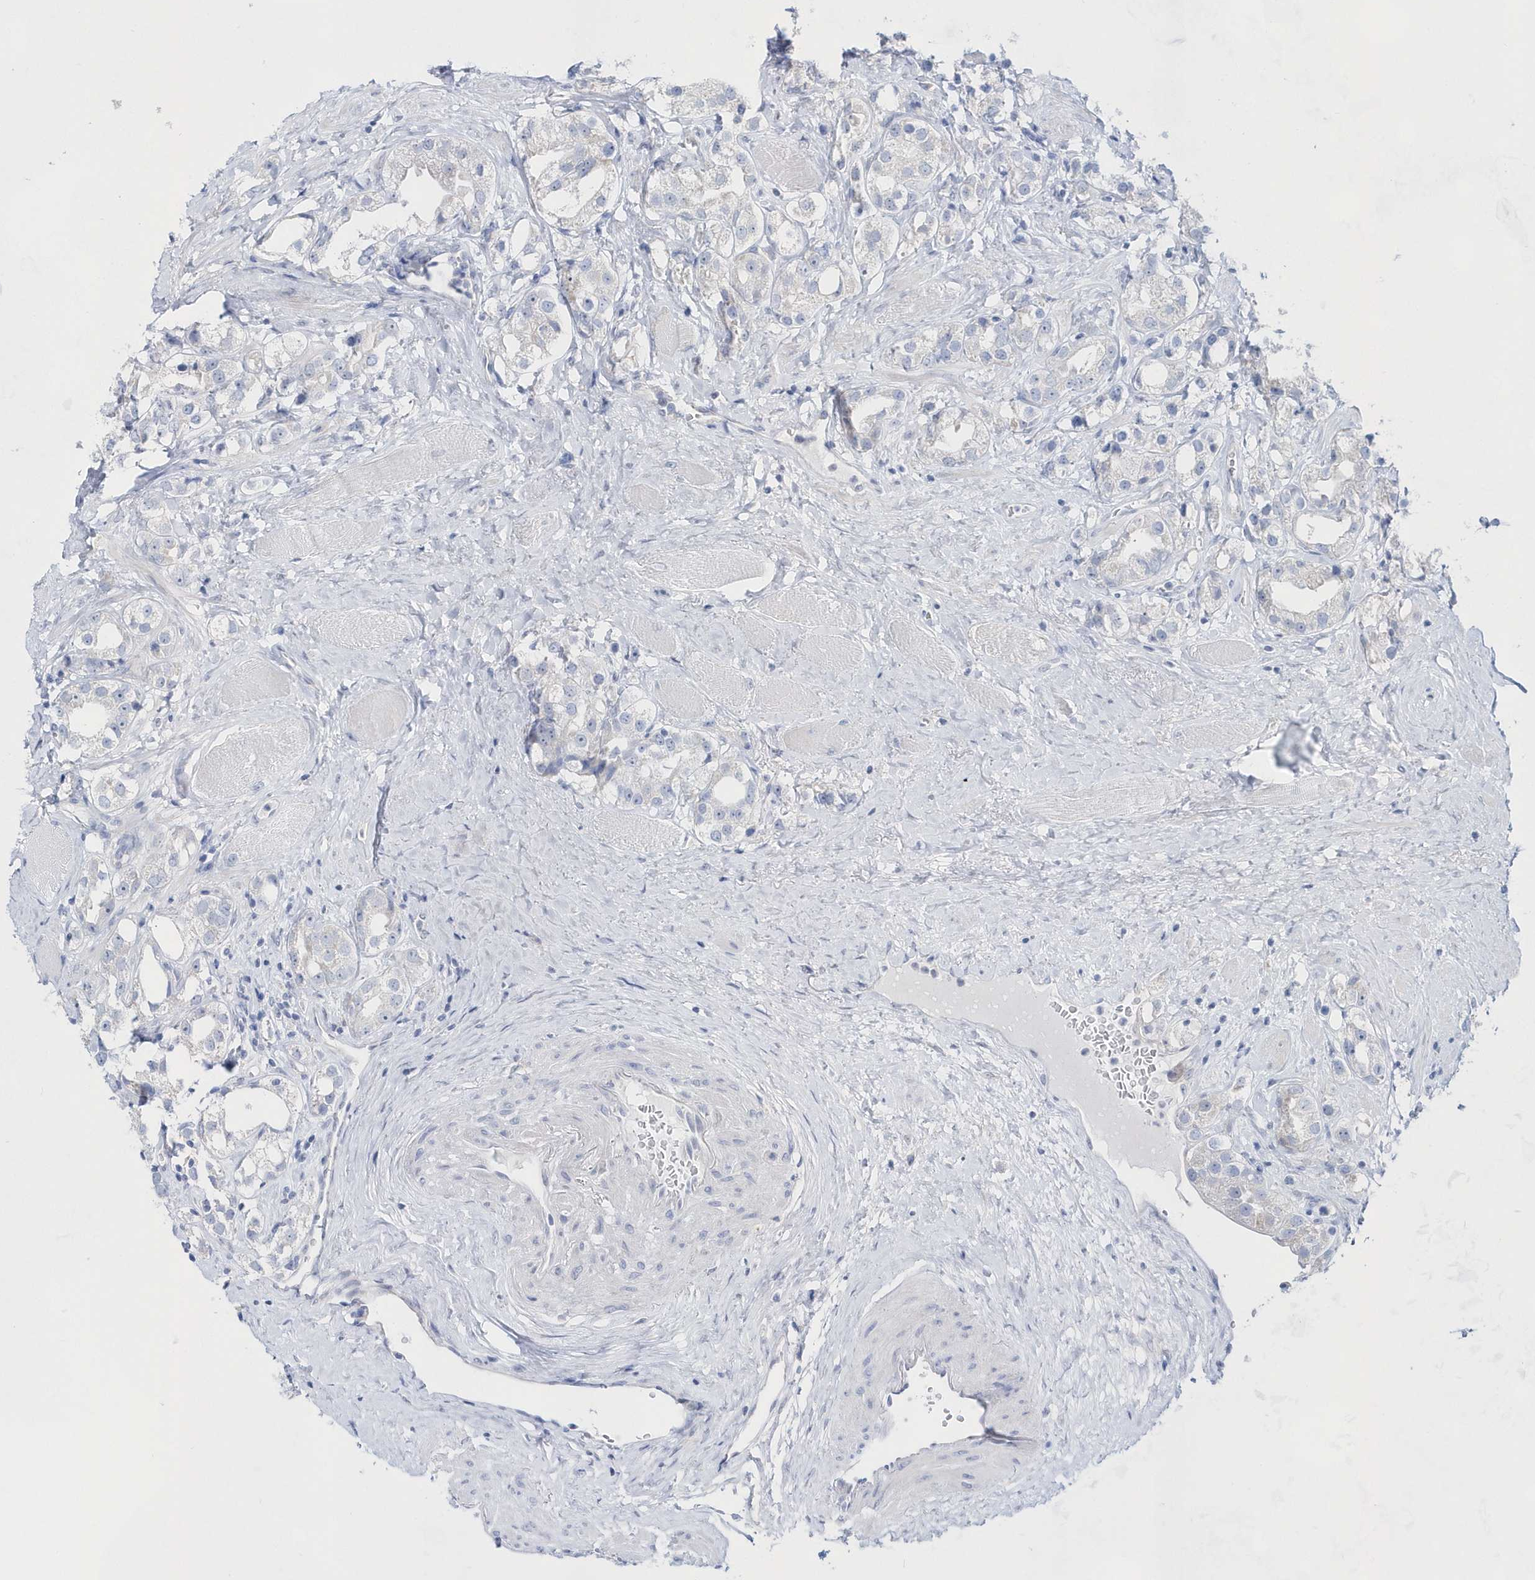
{"staining": {"intensity": "negative", "quantity": "none", "location": "none"}, "tissue": "prostate cancer", "cell_type": "Tumor cells", "image_type": "cancer", "snomed": [{"axis": "morphology", "description": "Adenocarcinoma, NOS"}, {"axis": "topography", "description": "Prostate"}], "caption": "Prostate cancer stained for a protein using immunohistochemistry displays no staining tumor cells.", "gene": "BDH2", "patient": {"sex": "male", "age": 79}}